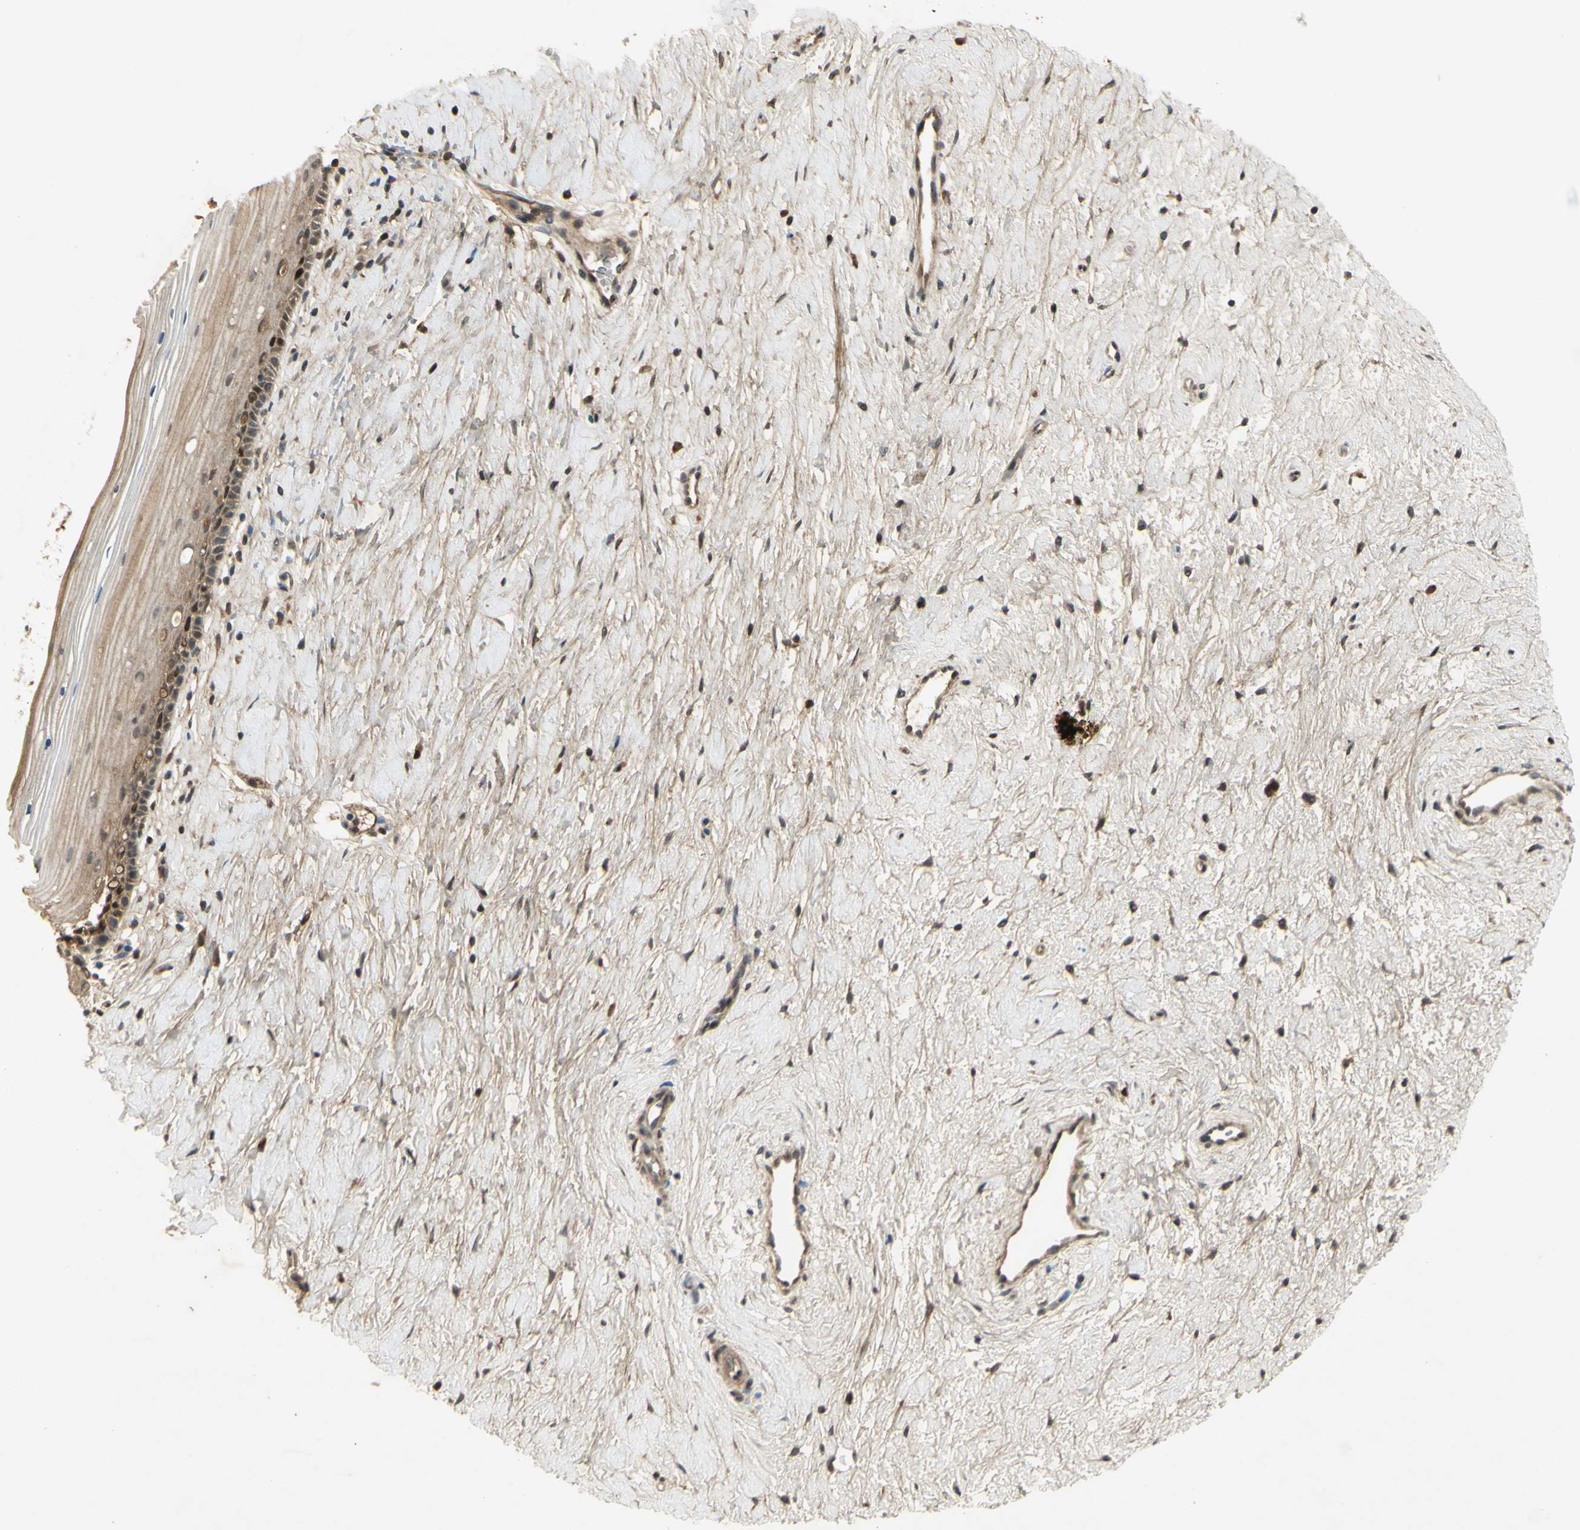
{"staining": {"intensity": "moderate", "quantity": "<25%", "location": "nuclear"}, "tissue": "cervix", "cell_type": "Glandular cells", "image_type": "normal", "snomed": [{"axis": "morphology", "description": "Normal tissue, NOS"}, {"axis": "topography", "description": "Cervix"}], "caption": "Normal cervix reveals moderate nuclear staining in about <25% of glandular cells, visualized by immunohistochemistry.", "gene": "RAD18", "patient": {"sex": "female", "age": 39}}